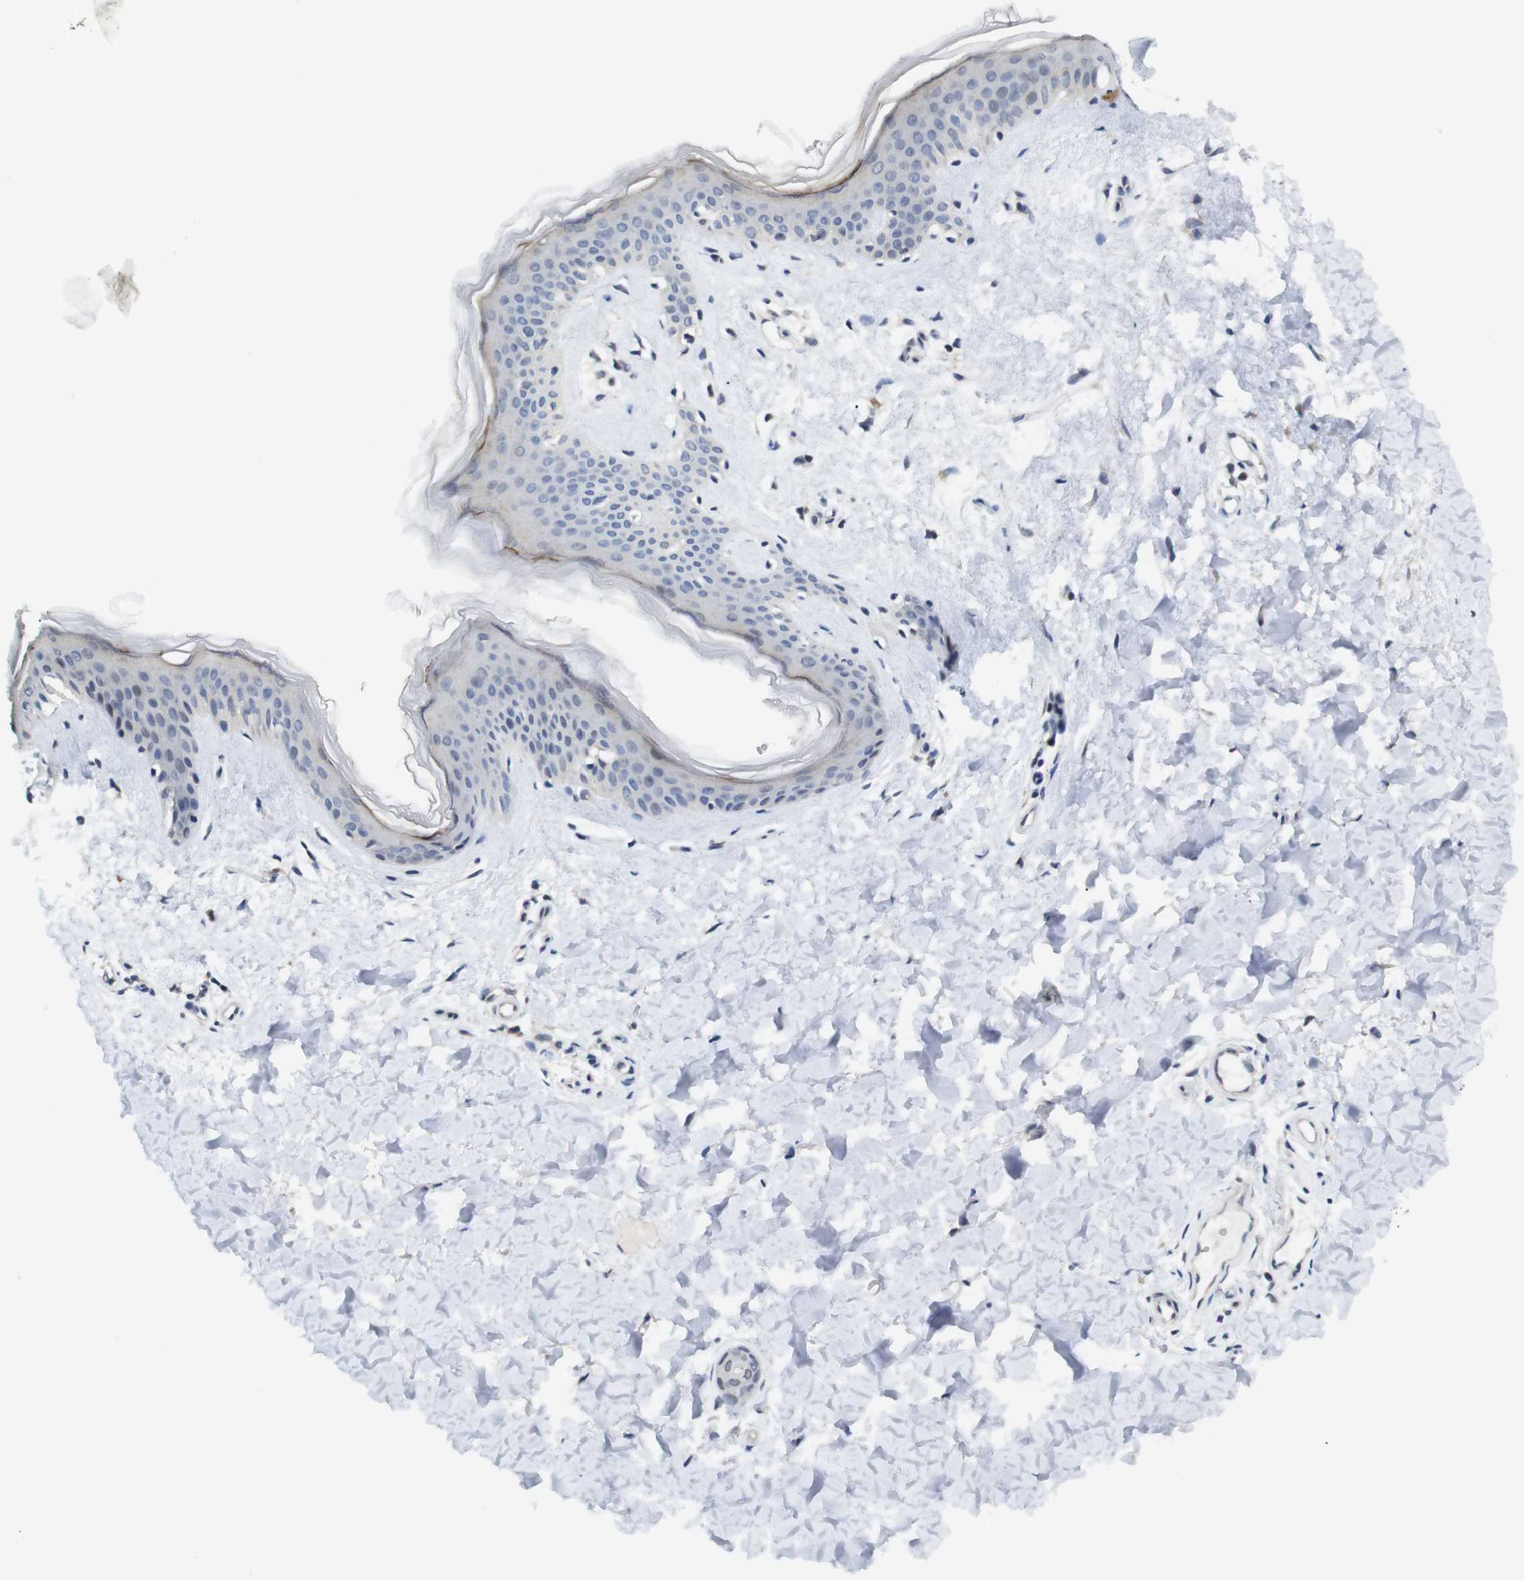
{"staining": {"intensity": "negative", "quantity": "none", "location": "none"}, "tissue": "skin", "cell_type": "Fibroblasts", "image_type": "normal", "snomed": [{"axis": "morphology", "description": "Normal tissue, NOS"}, {"axis": "topography", "description": "Skin"}], "caption": "An immunohistochemistry (IHC) micrograph of benign skin is shown. There is no staining in fibroblasts of skin. (DAB (3,3'-diaminobenzidine) immunohistochemistry visualized using brightfield microscopy, high magnification).", "gene": "FNTA", "patient": {"sex": "female", "age": 41}}